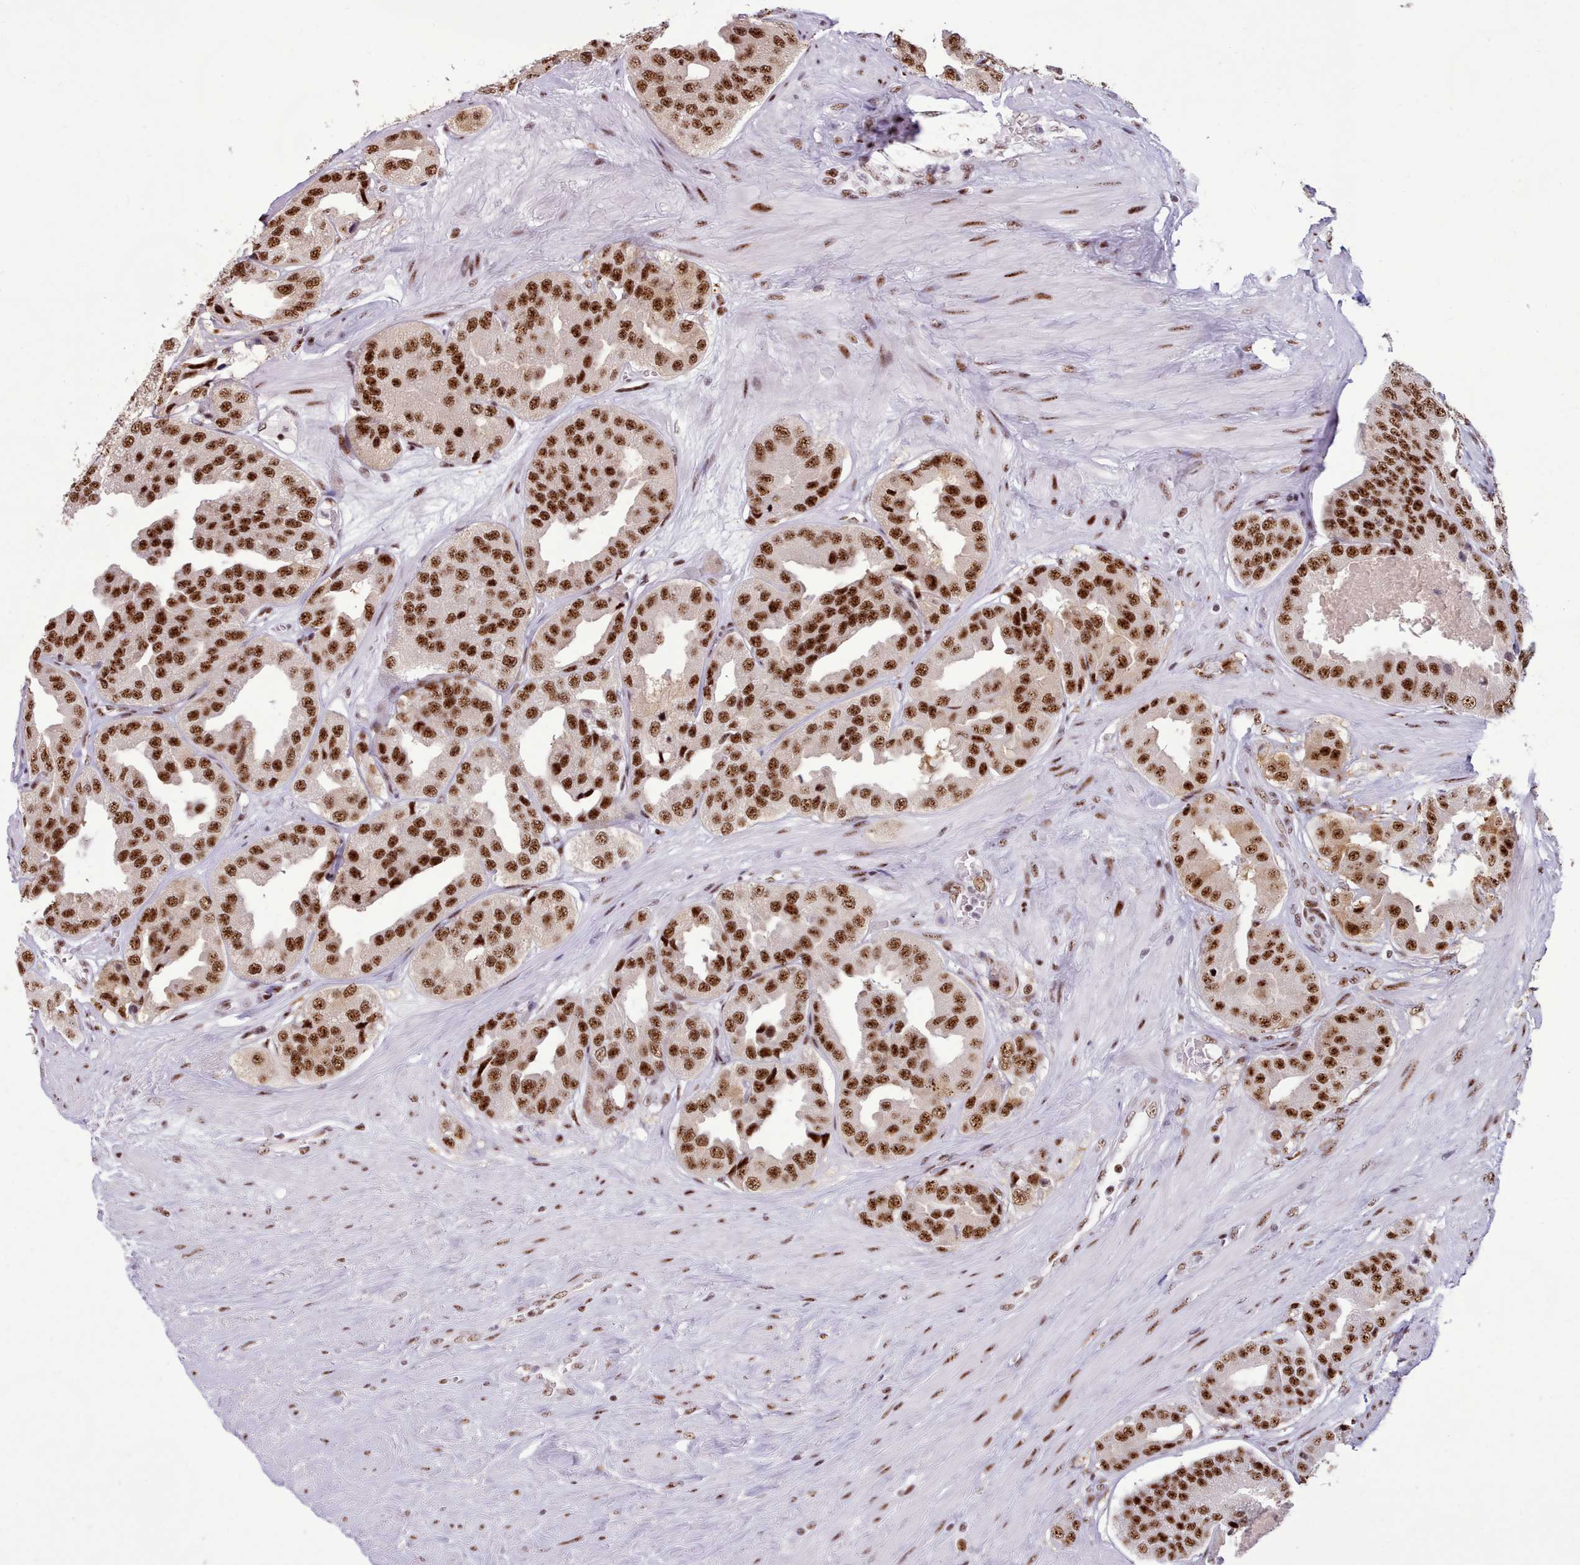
{"staining": {"intensity": "strong", "quantity": ">75%", "location": "nuclear"}, "tissue": "prostate cancer", "cell_type": "Tumor cells", "image_type": "cancer", "snomed": [{"axis": "morphology", "description": "Adenocarcinoma, High grade"}, {"axis": "topography", "description": "Prostate"}], "caption": "A brown stain shows strong nuclear expression of a protein in human prostate cancer (high-grade adenocarcinoma) tumor cells.", "gene": "TMEM35B", "patient": {"sex": "male", "age": 63}}